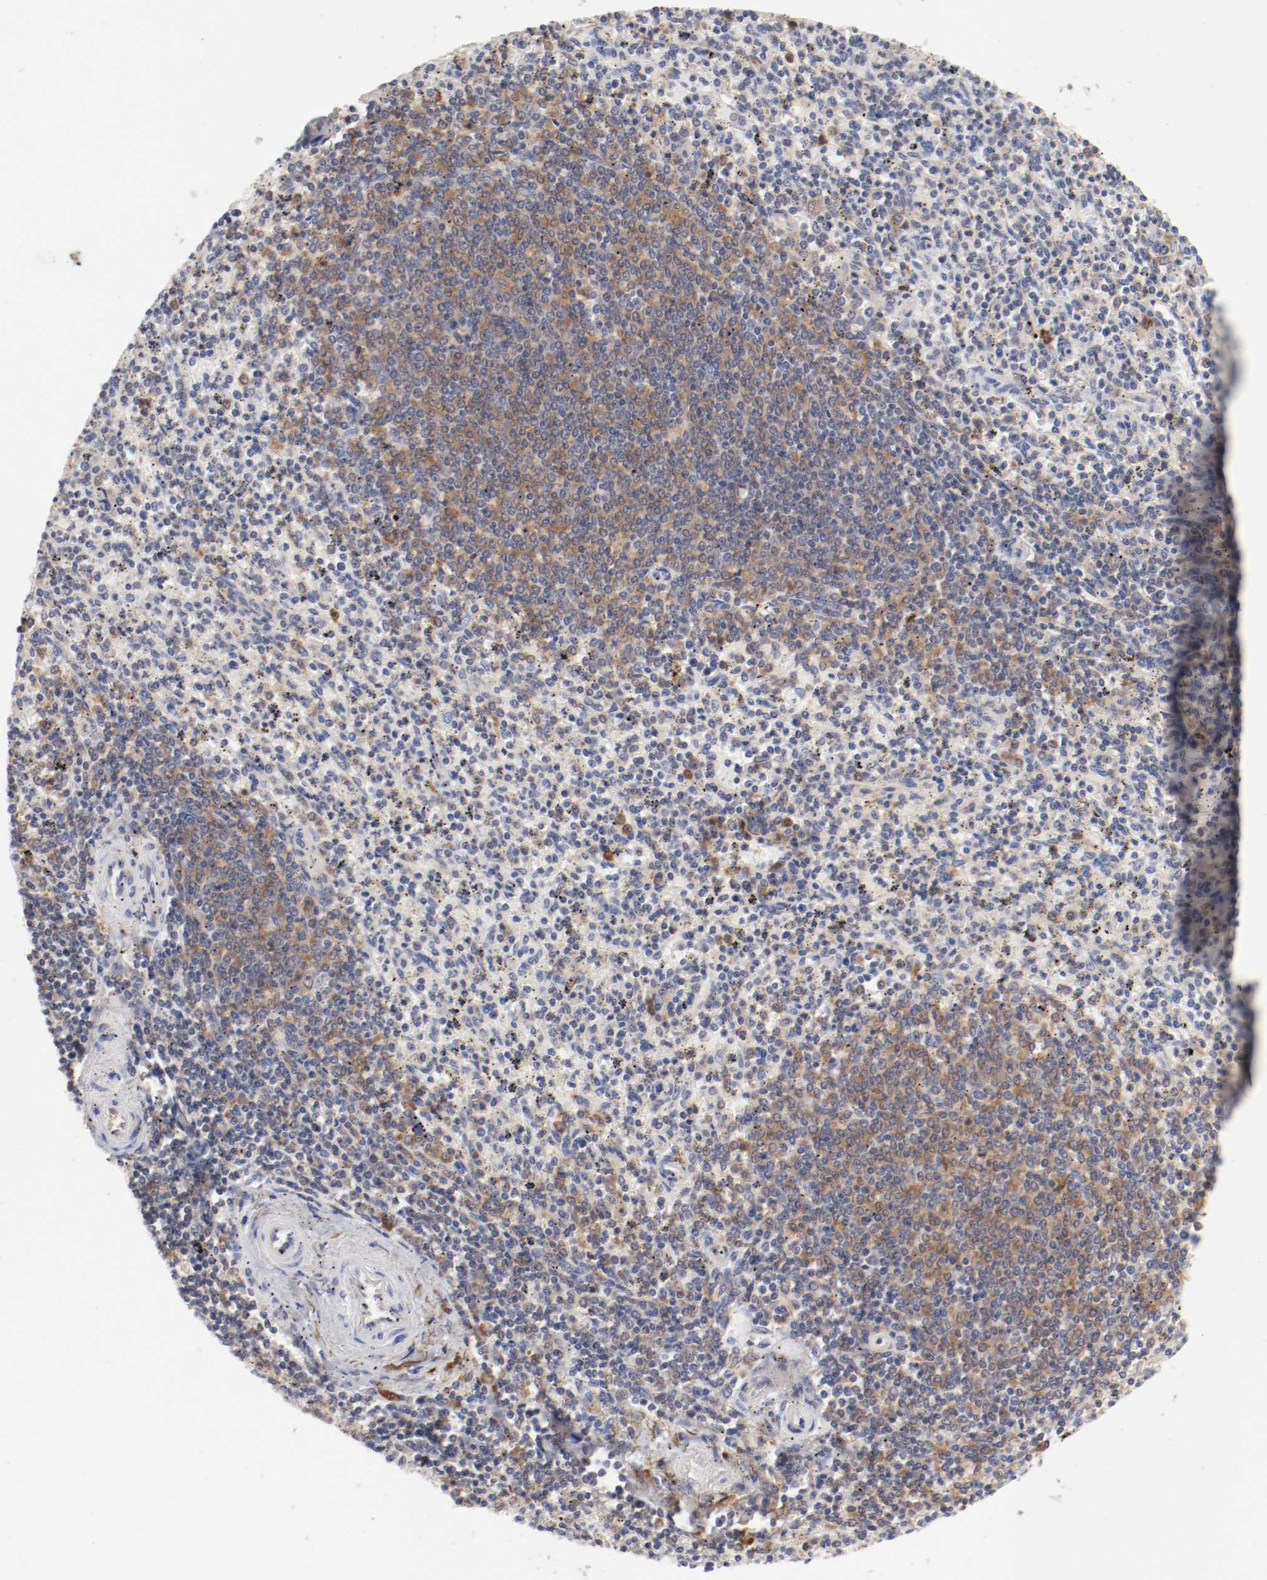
{"staining": {"intensity": "weak", "quantity": "25%-75%", "location": "cytoplasmic/membranous"}, "tissue": "spleen", "cell_type": "Cells in red pulp", "image_type": "normal", "snomed": [{"axis": "morphology", "description": "Normal tissue, NOS"}, {"axis": "topography", "description": "Spleen"}], "caption": "Spleen was stained to show a protein in brown. There is low levels of weak cytoplasmic/membranous expression in approximately 25%-75% of cells in red pulp. The protein is stained brown, and the nuclei are stained in blue (DAB IHC with brightfield microscopy, high magnification).", "gene": "FKBP3", "patient": {"sex": "male", "age": 72}}